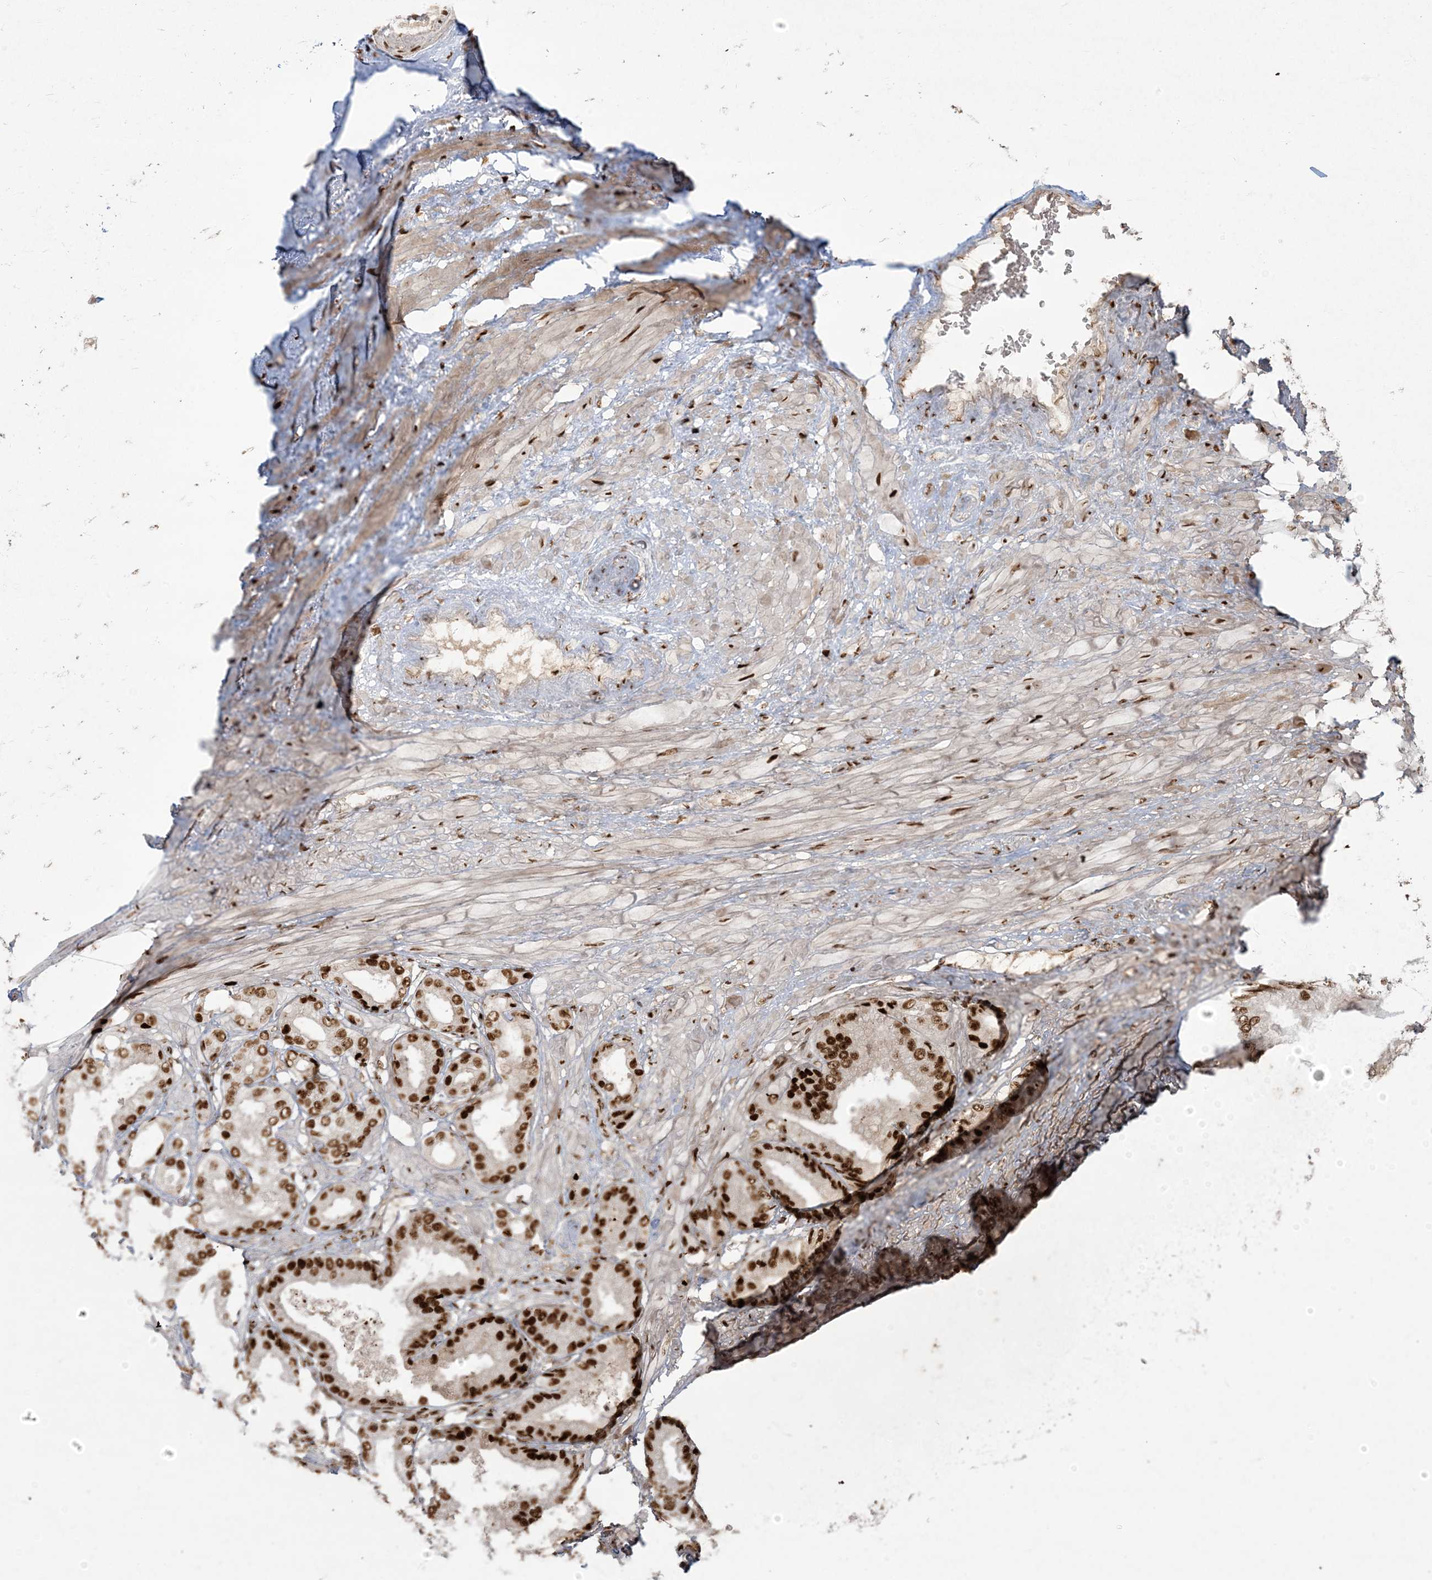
{"staining": {"intensity": "weak", "quantity": "25%-75%", "location": "cytoplasmic/membranous"}, "tissue": "adipose tissue", "cell_type": "Adipocytes", "image_type": "normal", "snomed": [{"axis": "morphology", "description": "Normal tissue, NOS"}, {"axis": "morphology", "description": "Adenocarcinoma, Low grade"}, {"axis": "topography", "description": "Prostate"}, {"axis": "topography", "description": "Peripheral nerve tissue"}], "caption": "This micrograph reveals immunohistochemistry staining of normal human adipose tissue, with low weak cytoplasmic/membranous expression in about 25%-75% of adipocytes.", "gene": "RBM10", "patient": {"sex": "male", "age": 63}}